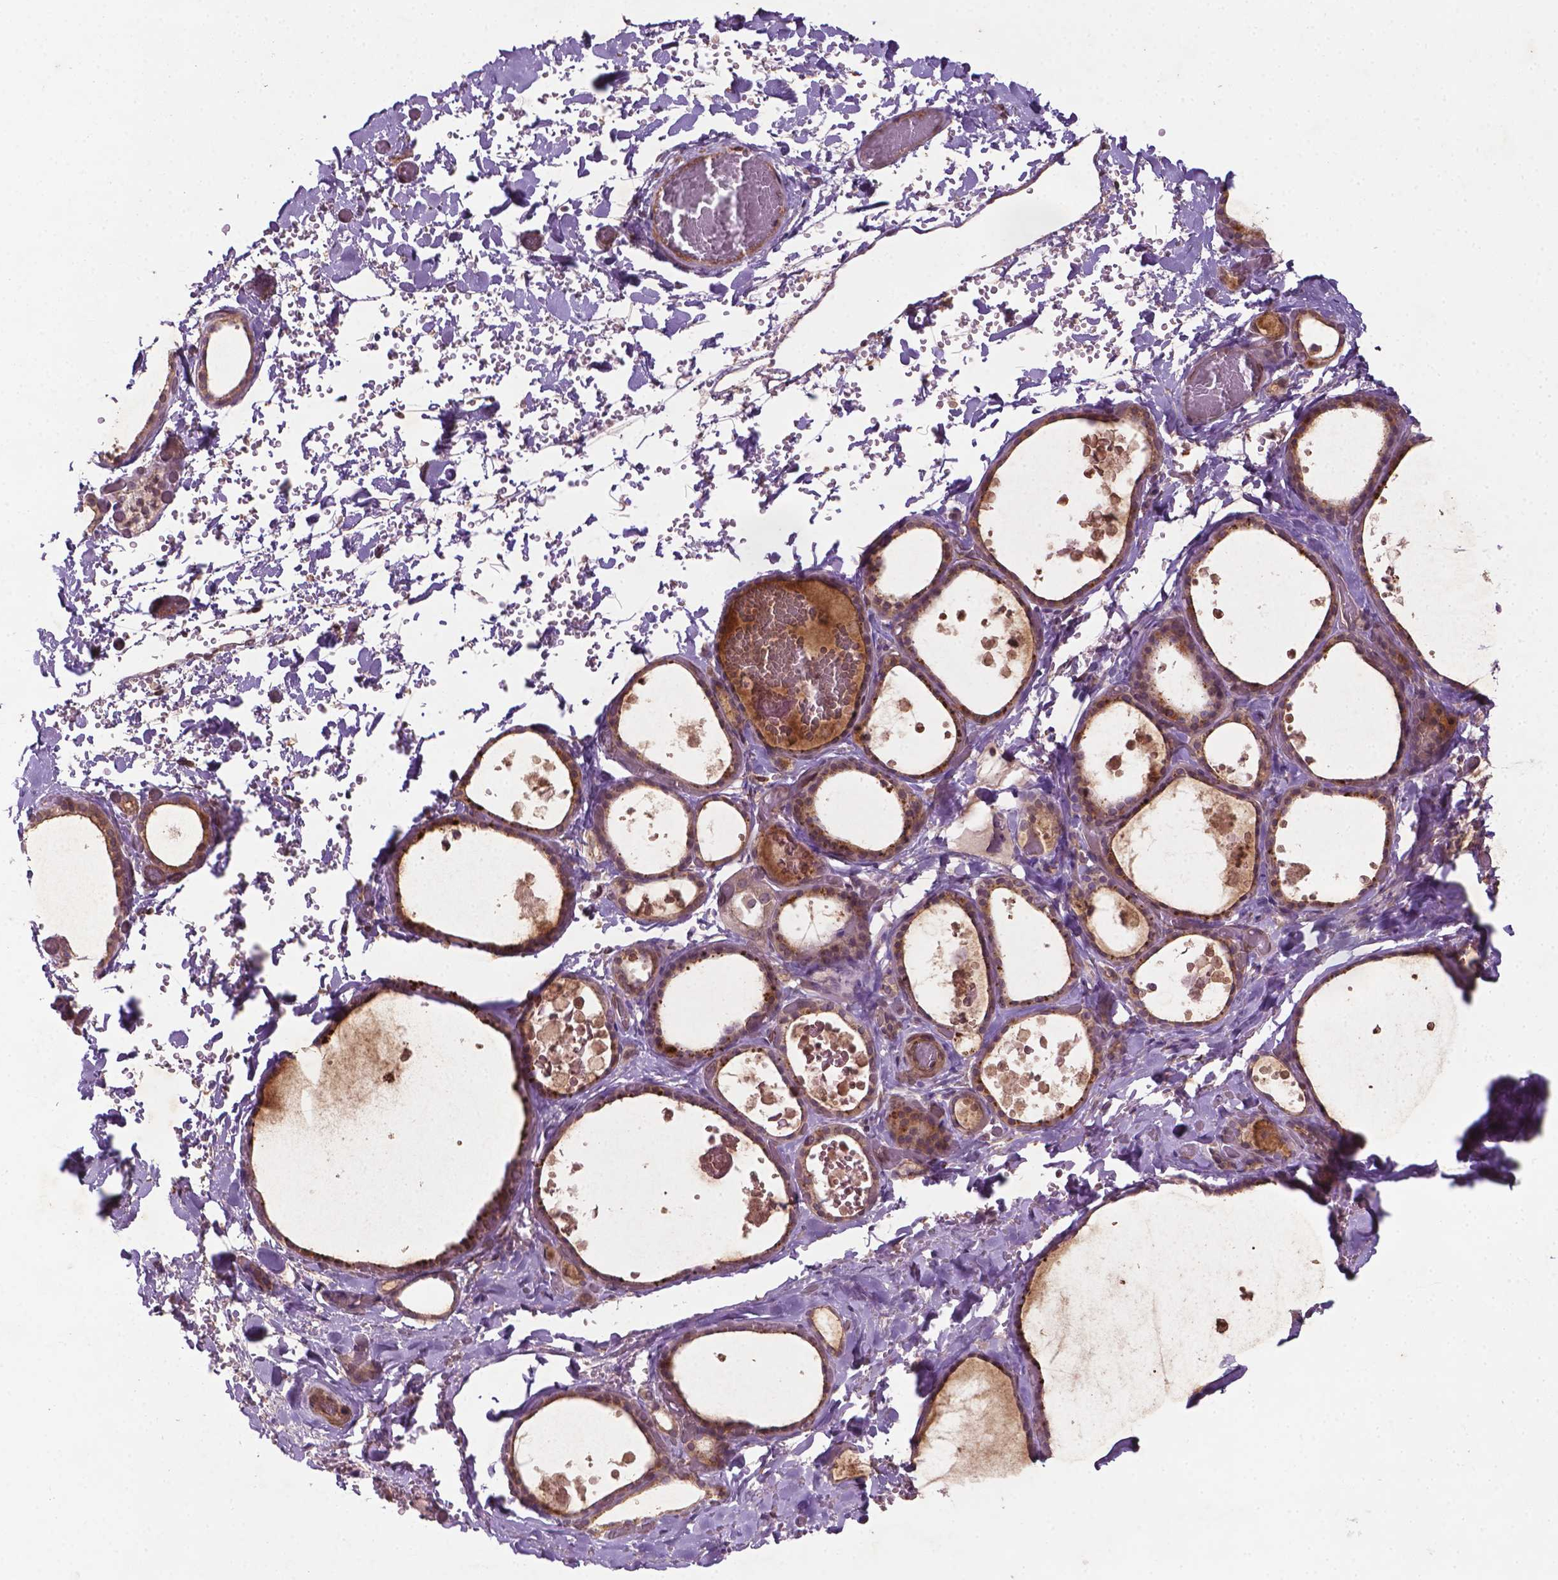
{"staining": {"intensity": "moderate", "quantity": "25%-75%", "location": "cytoplasmic/membranous"}, "tissue": "thyroid gland", "cell_type": "Glandular cells", "image_type": "normal", "snomed": [{"axis": "morphology", "description": "Normal tissue, NOS"}, {"axis": "topography", "description": "Thyroid gland"}], "caption": "Immunohistochemistry (IHC) histopathology image of benign human thyroid gland stained for a protein (brown), which demonstrates medium levels of moderate cytoplasmic/membranous positivity in about 25%-75% of glandular cells.", "gene": "TCHP", "patient": {"sex": "female", "age": 56}}